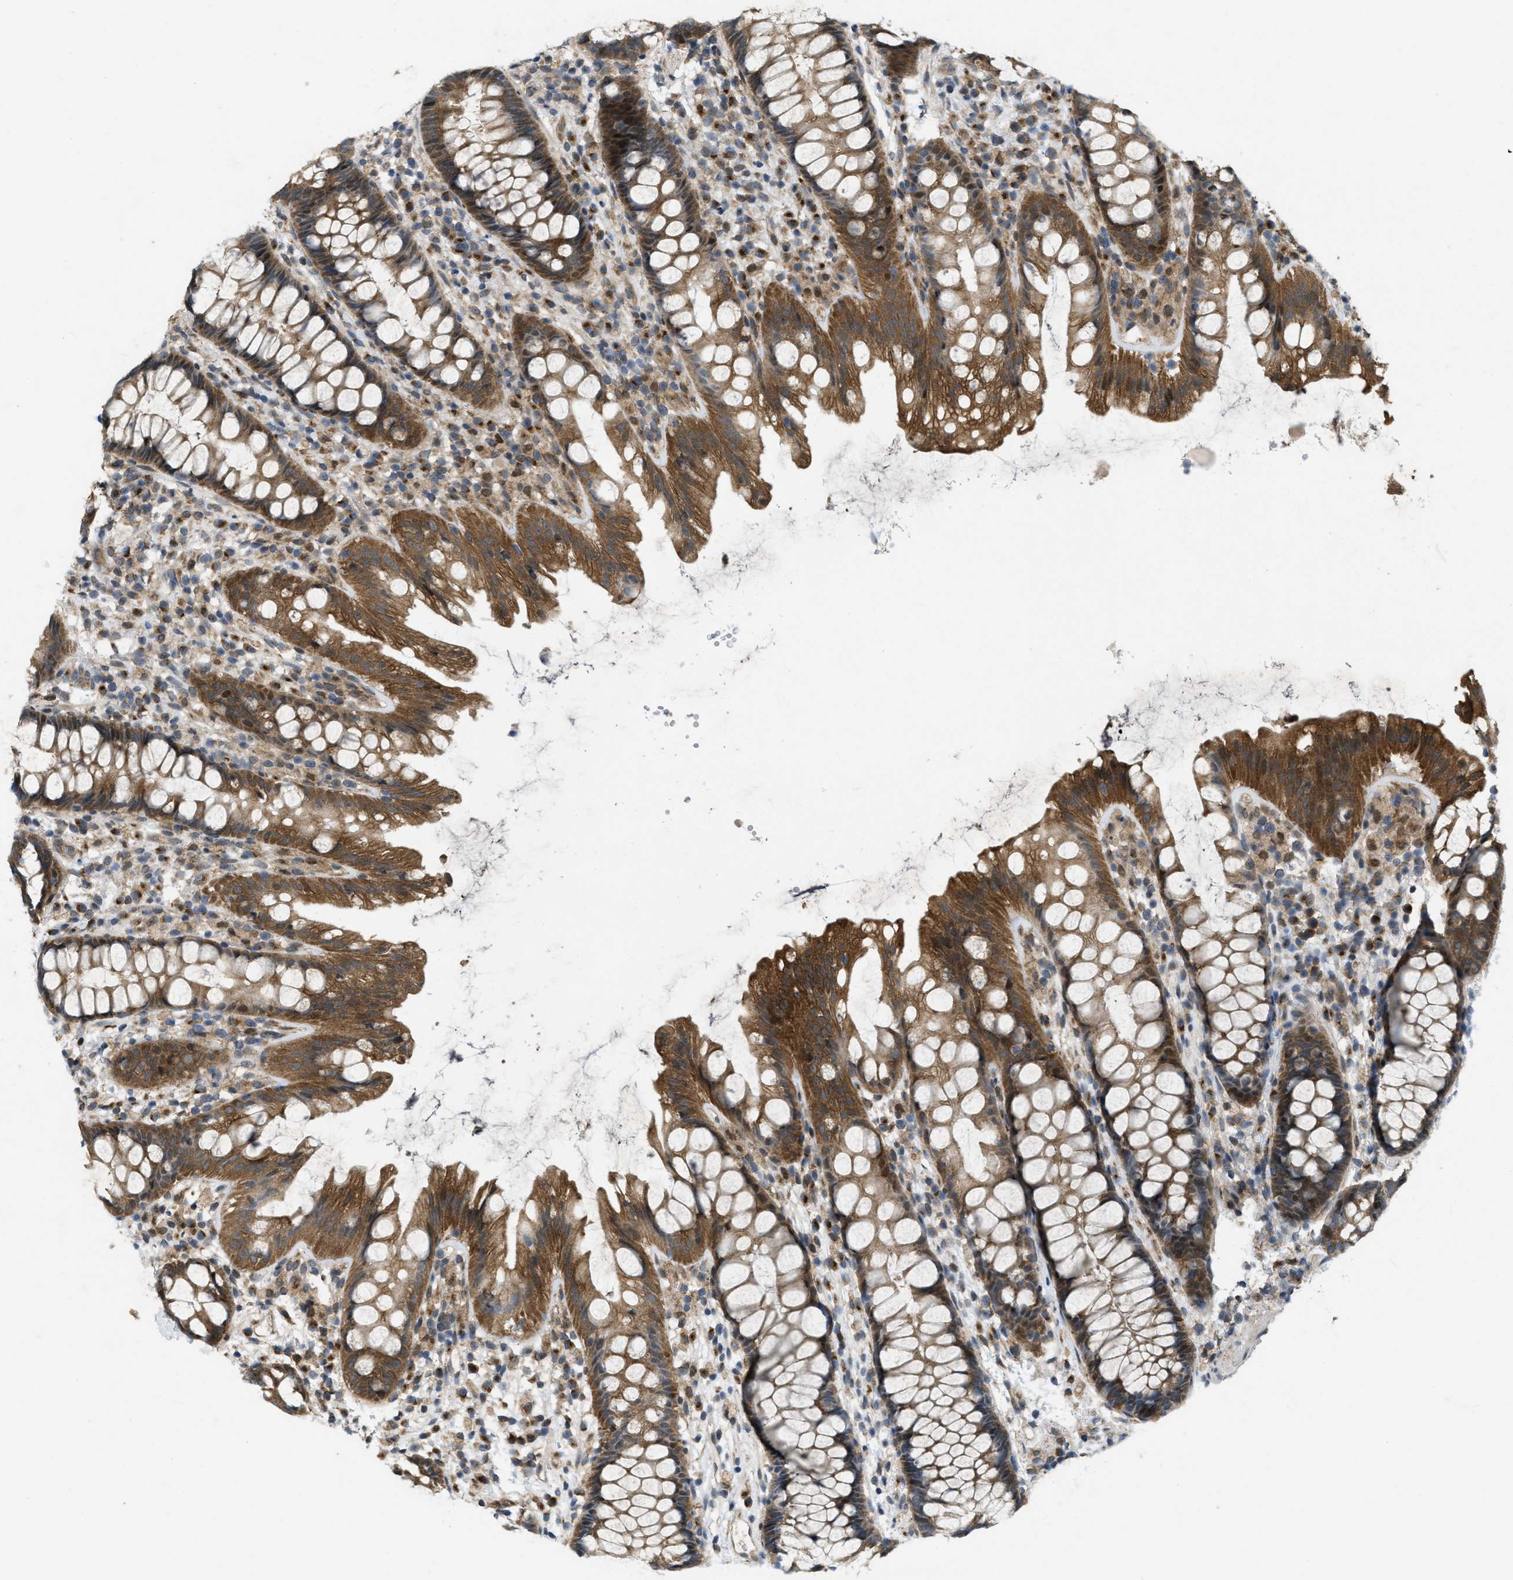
{"staining": {"intensity": "strong", "quantity": "25%-75%", "location": "cytoplasmic/membranous"}, "tissue": "rectum", "cell_type": "Glandular cells", "image_type": "normal", "snomed": [{"axis": "morphology", "description": "Normal tissue, NOS"}, {"axis": "topography", "description": "Rectum"}], "caption": "IHC micrograph of normal rectum stained for a protein (brown), which shows high levels of strong cytoplasmic/membranous expression in approximately 25%-75% of glandular cells.", "gene": "IFNLR1", "patient": {"sex": "female", "age": 65}}